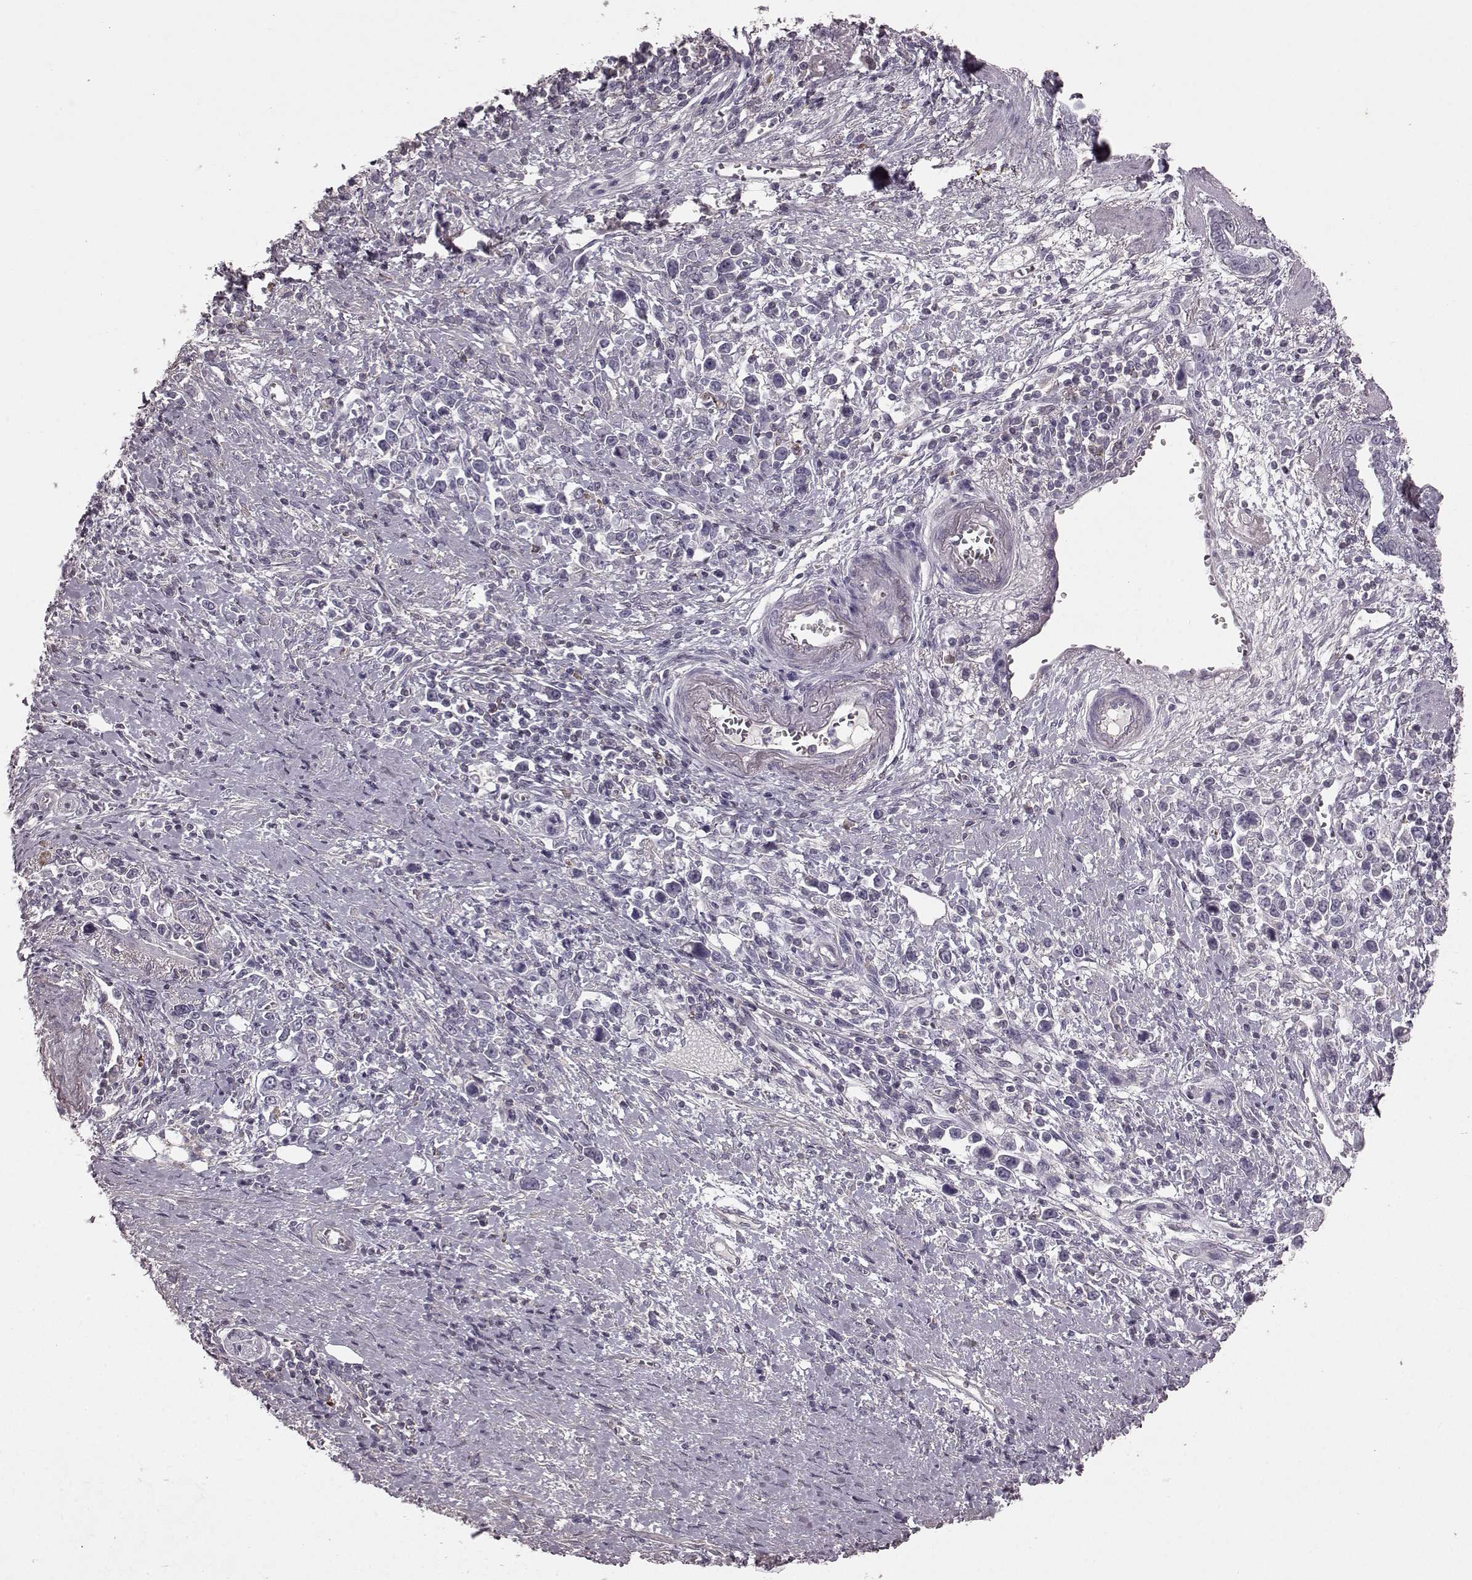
{"staining": {"intensity": "negative", "quantity": "none", "location": "none"}, "tissue": "stomach cancer", "cell_type": "Tumor cells", "image_type": "cancer", "snomed": [{"axis": "morphology", "description": "Adenocarcinoma, NOS"}, {"axis": "topography", "description": "Stomach"}], "caption": "The micrograph displays no significant expression in tumor cells of stomach cancer (adenocarcinoma).", "gene": "PDCD1", "patient": {"sex": "male", "age": 63}}